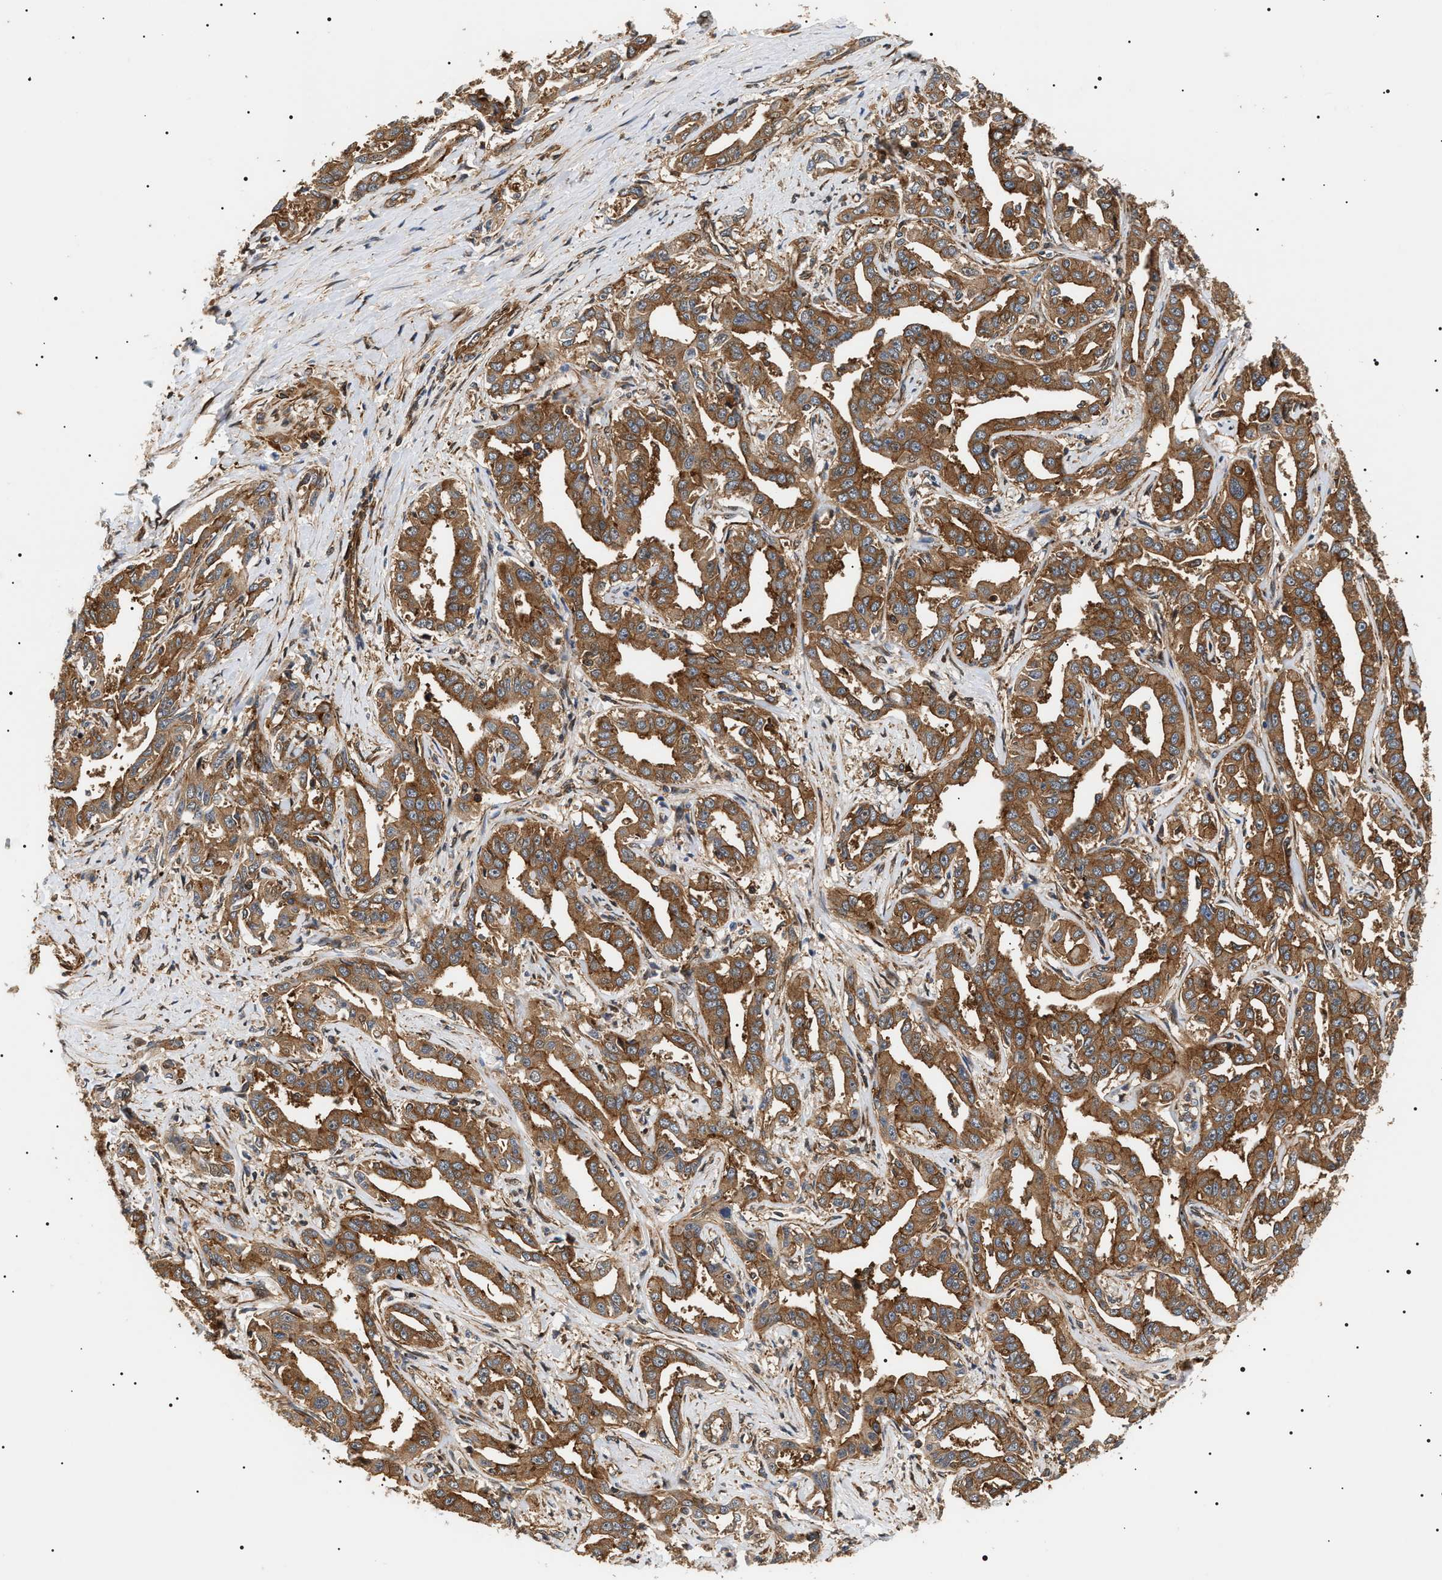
{"staining": {"intensity": "moderate", "quantity": ">75%", "location": "cytoplasmic/membranous"}, "tissue": "liver cancer", "cell_type": "Tumor cells", "image_type": "cancer", "snomed": [{"axis": "morphology", "description": "Cholangiocarcinoma"}, {"axis": "topography", "description": "Liver"}], "caption": "IHC micrograph of liver cancer stained for a protein (brown), which exhibits medium levels of moderate cytoplasmic/membranous staining in approximately >75% of tumor cells.", "gene": "SH3GLB2", "patient": {"sex": "male", "age": 59}}